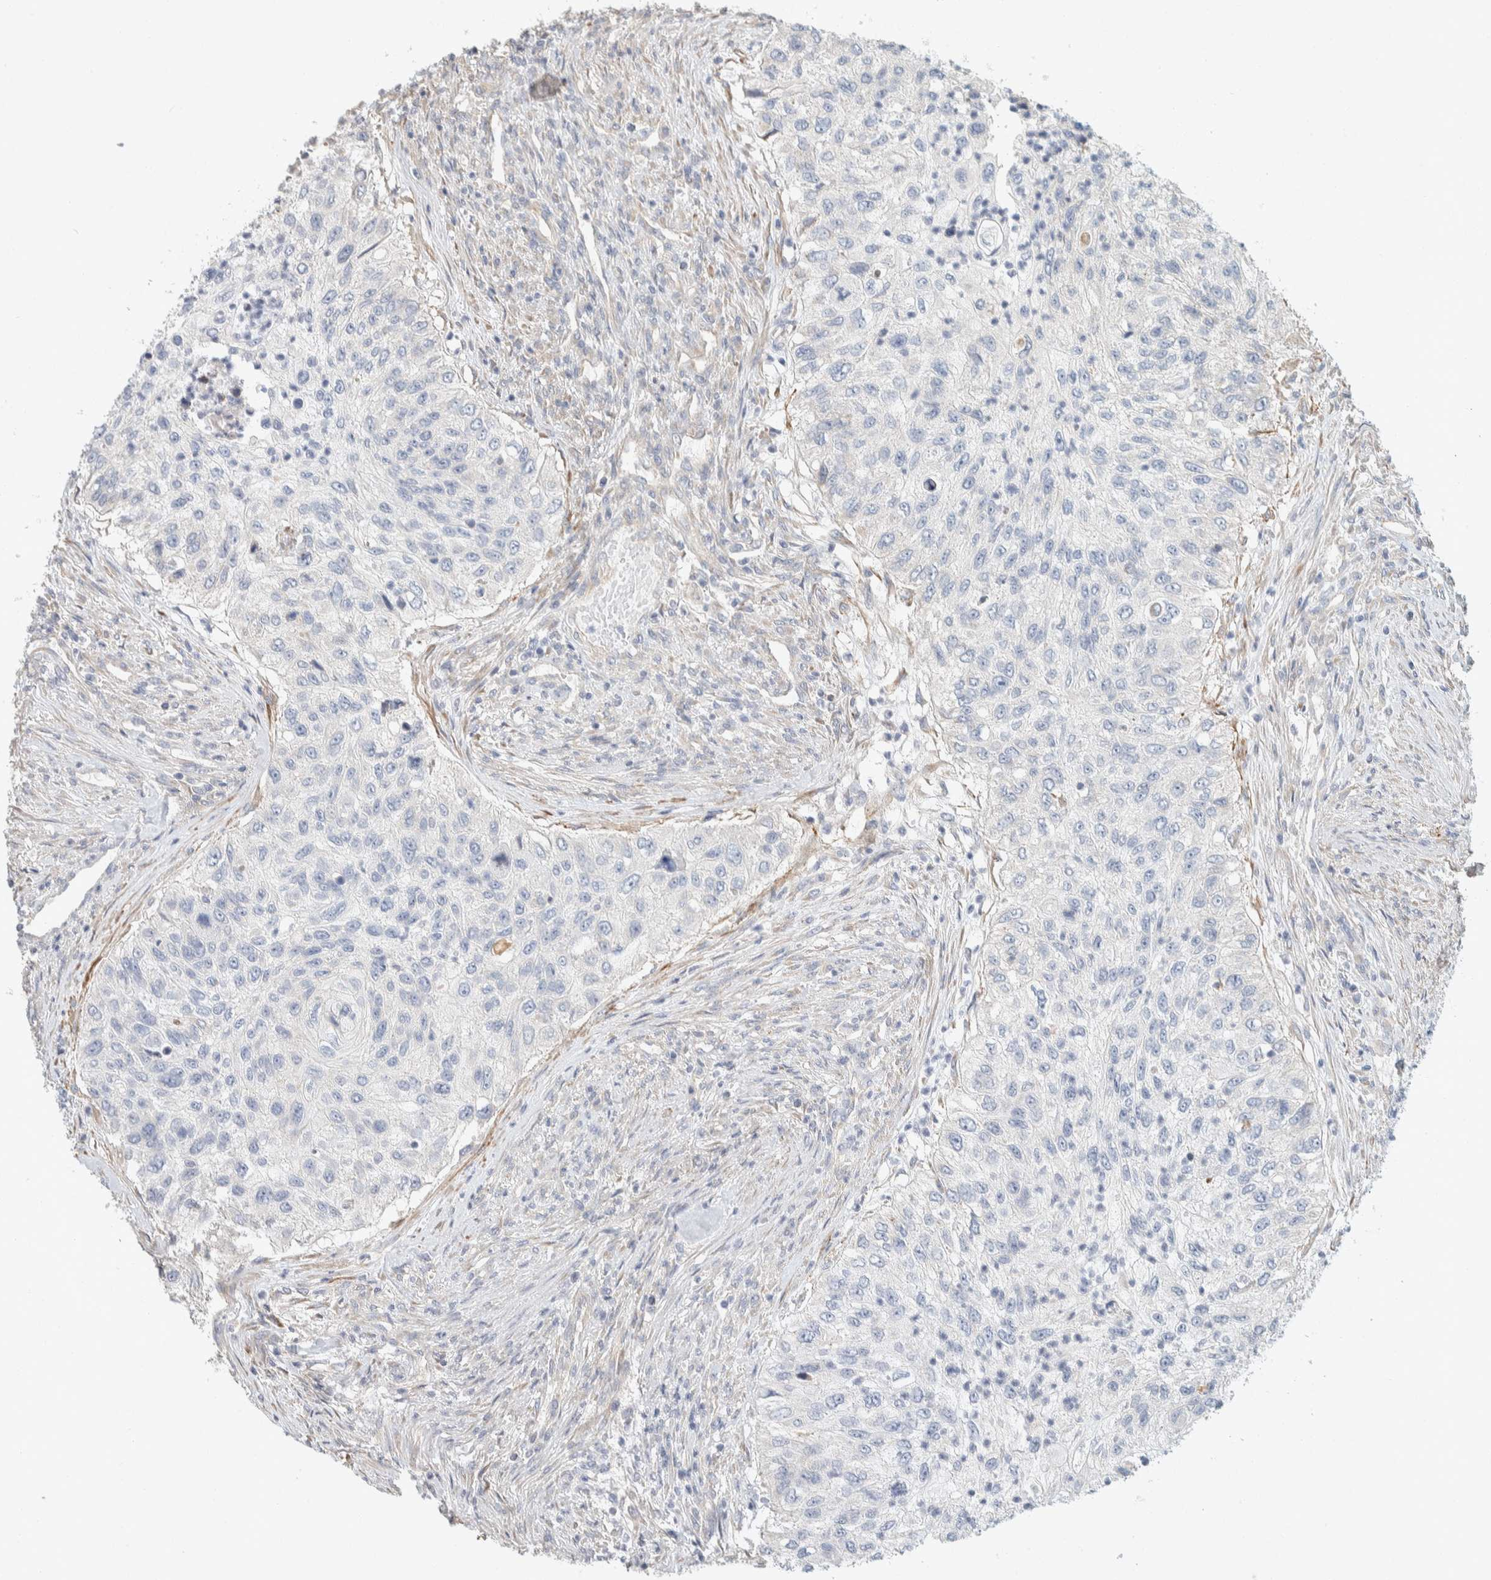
{"staining": {"intensity": "negative", "quantity": "none", "location": "none"}, "tissue": "urothelial cancer", "cell_type": "Tumor cells", "image_type": "cancer", "snomed": [{"axis": "morphology", "description": "Urothelial carcinoma, High grade"}, {"axis": "topography", "description": "Urinary bladder"}], "caption": "The histopathology image reveals no significant positivity in tumor cells of high-grade urothelial carcinoma.", "gene": "CDR2", "patient": {"sex": "female", "age": 60}}